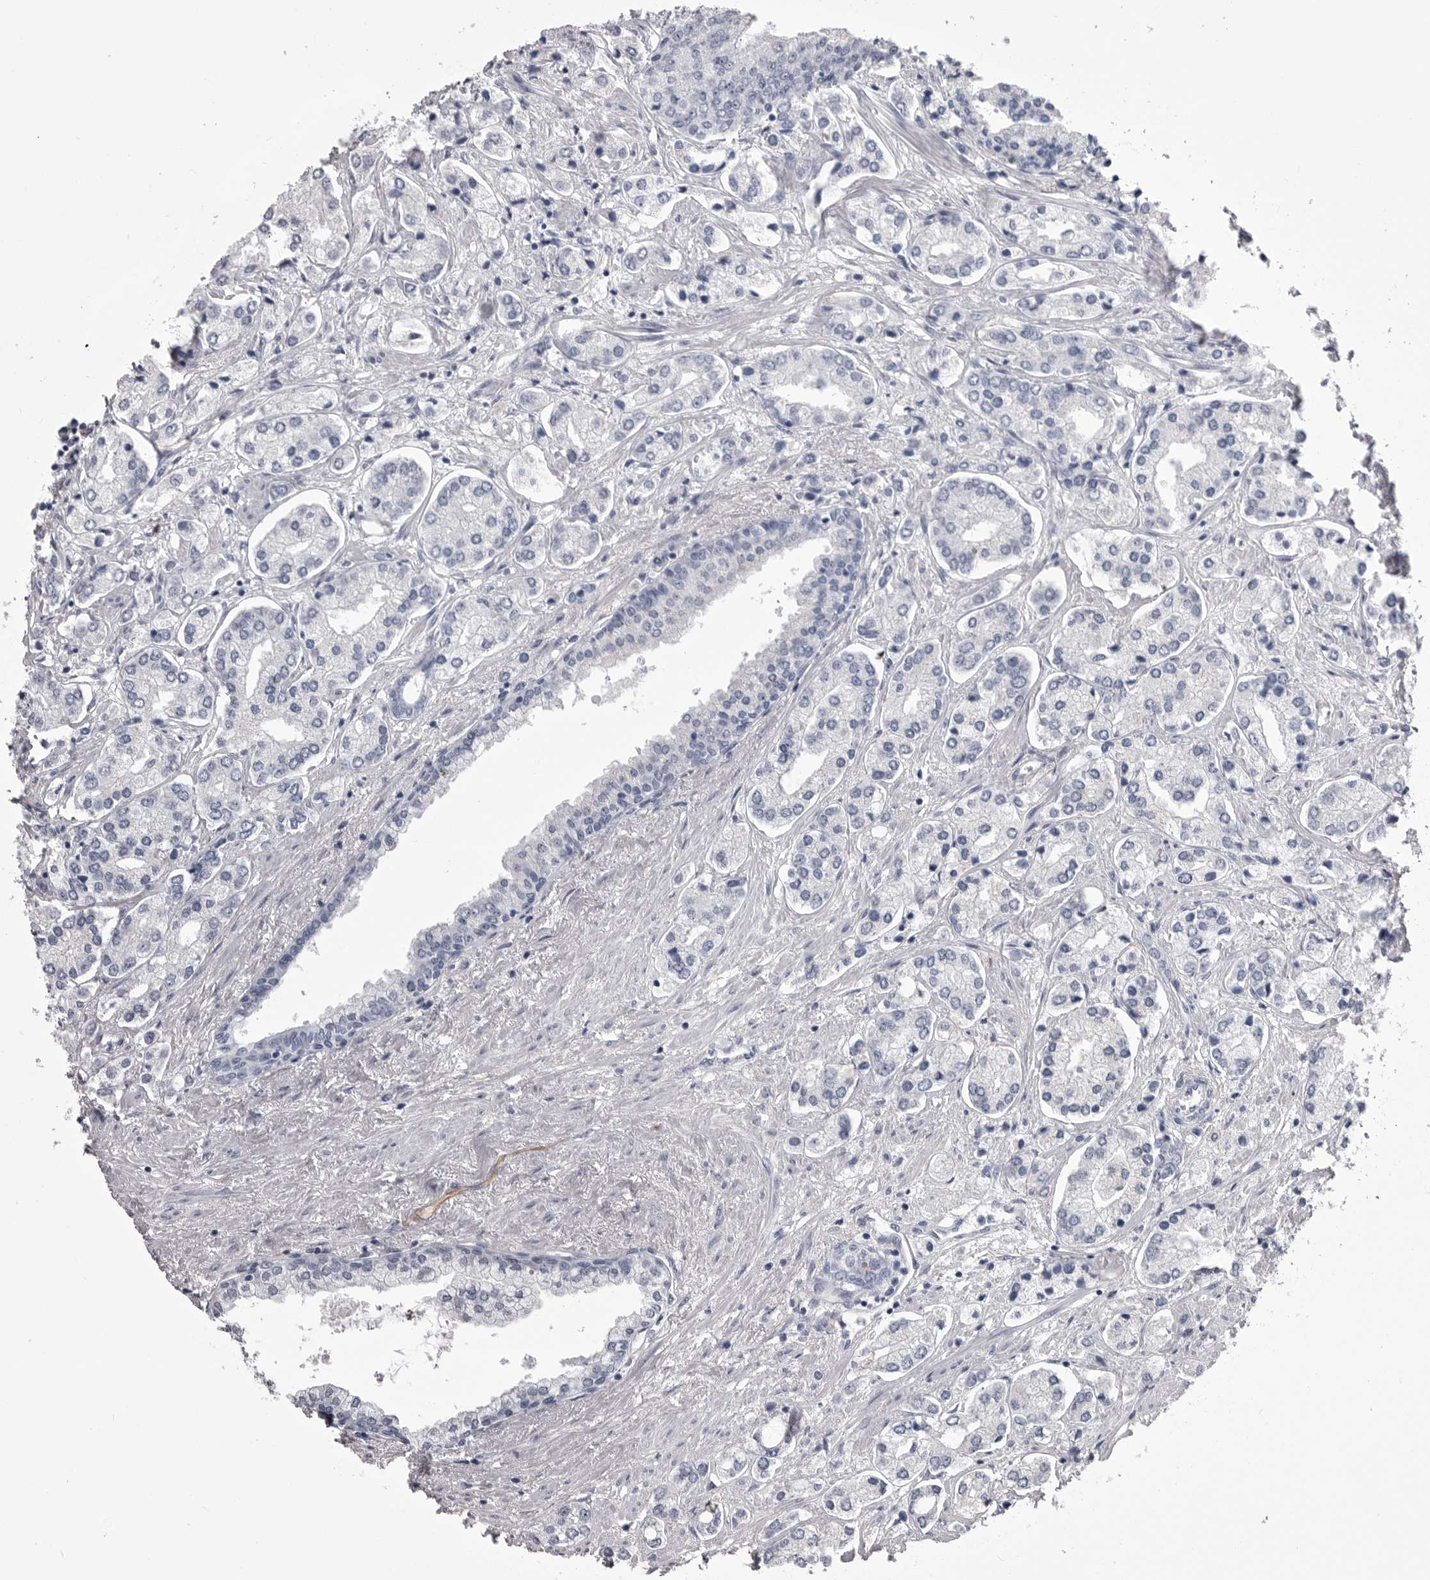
{"staining": {"intensity": "negative", "quantity": "none", "location": "none"}, "tissue": "prostate cancer", "cell_type": "Tumor cells", "image_type": "cancer", "snomed": [{"axis": "morphology", "description": "Adenocarcinoma, High grade"}, {"axis": "topography", "description": "Prostate"}], "caption": "High power microscopy histopathology image of an immunohistochemistry (IHC) micrograph of prostate cancer, revealing no significant staining in tumor cells. The staining was performed using DAB (3,3'-diaminobenzidine) to visualize the protein expression in brown, while the nuclei were stained in blue with hematoxylin (Magnification: 20x).", "gene": "ANK2", "patient": {"sex": "male", "age": 66}}